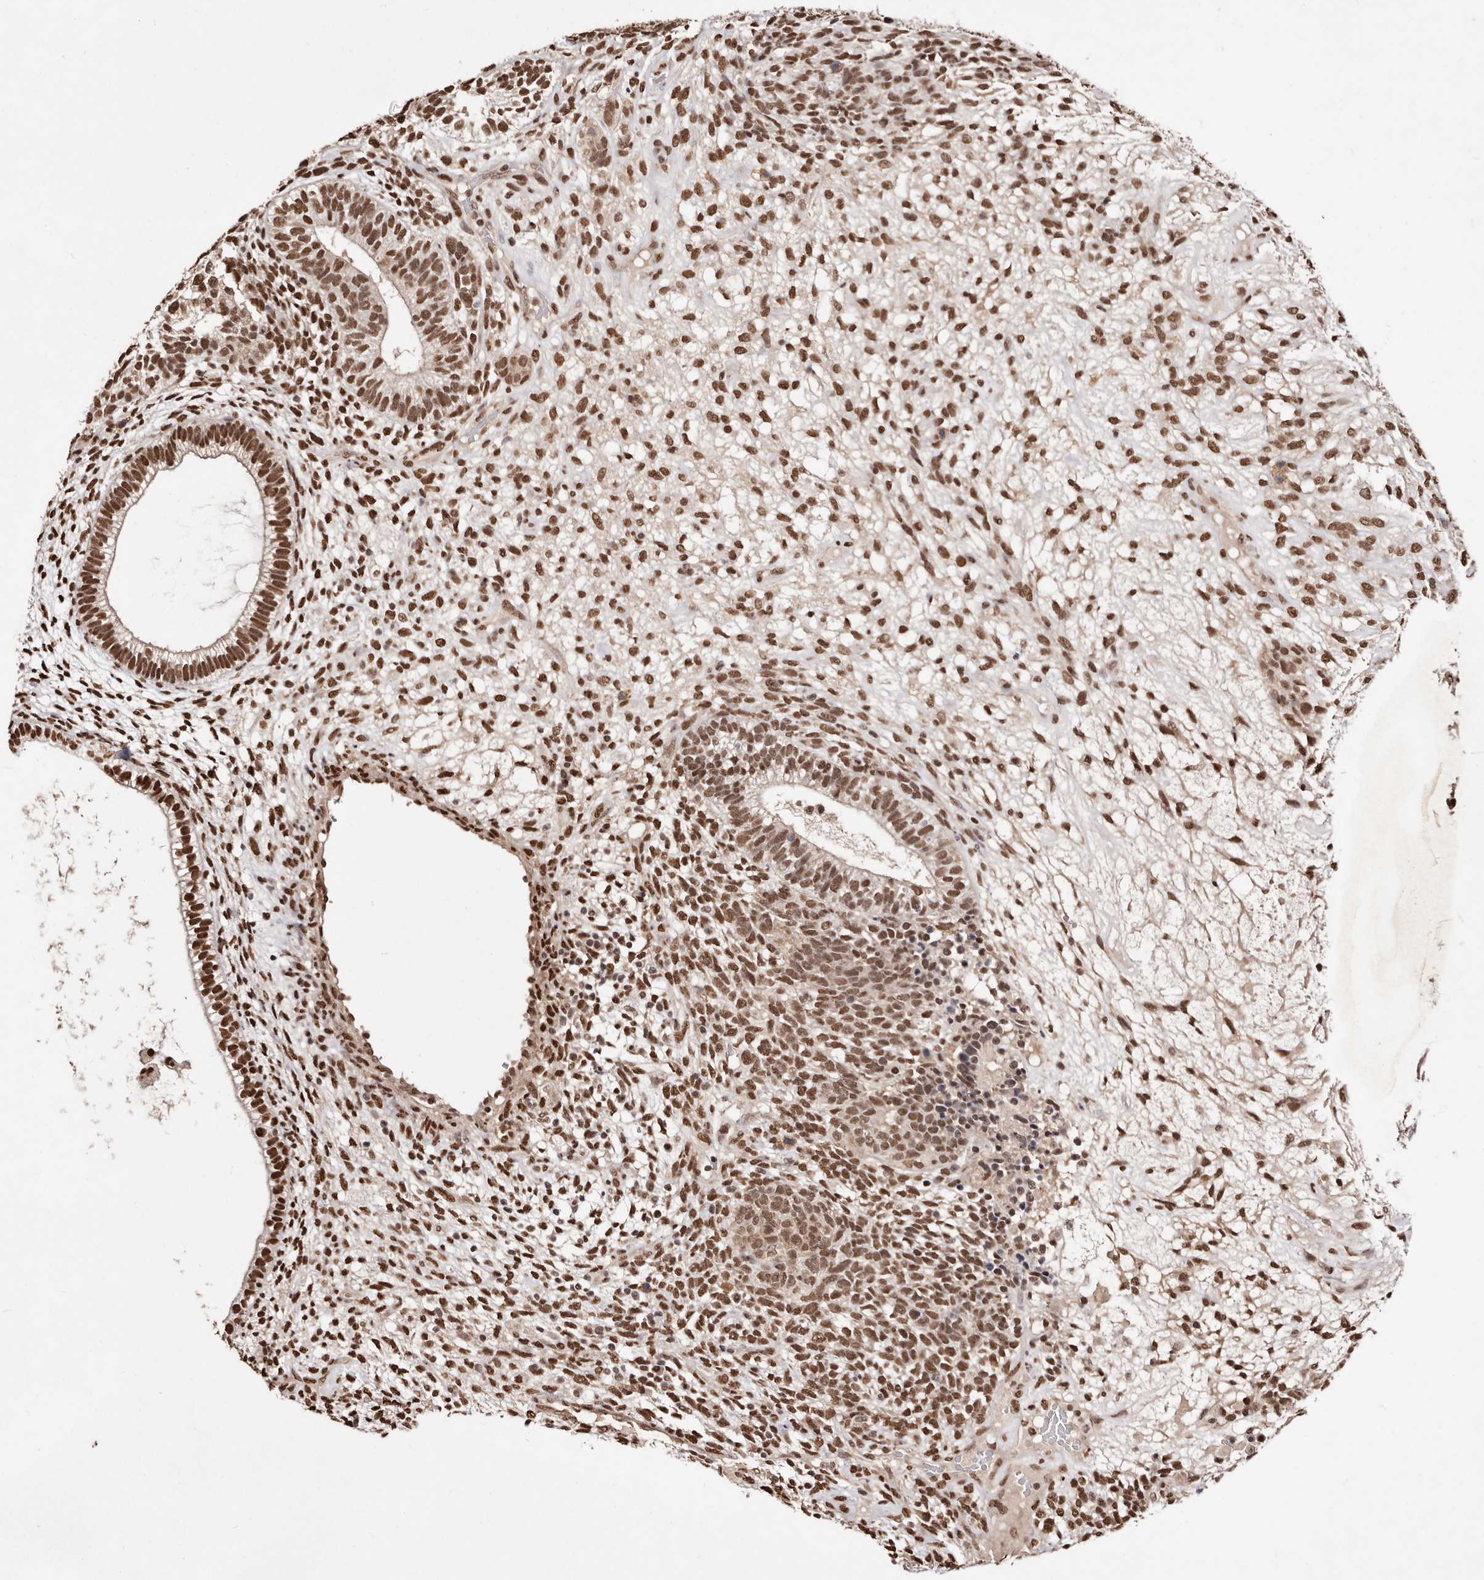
{"staining": {"intensity": "strong", "quantity": ">75%", "location": "nuclear"}, "tissue": "testis cancer", "cell_type": "Tumor cells", "image_type": "cancer", "snomed": [{"axis": "morphology", "description": "Seminoma, NOS"}, {"axis": "morphology", "description": "Carcinoma, Embryonal, NOS"}, {"axis": "topography", "description": "Testis"}], "caption": "This histopathology image shows immunohistochemistry staining of seminoma (testis), with high strong nuclear expression in about >75% of tumor cells.", "gene": "BICRAL", "patient": {"sex": "male", "age": 28}}